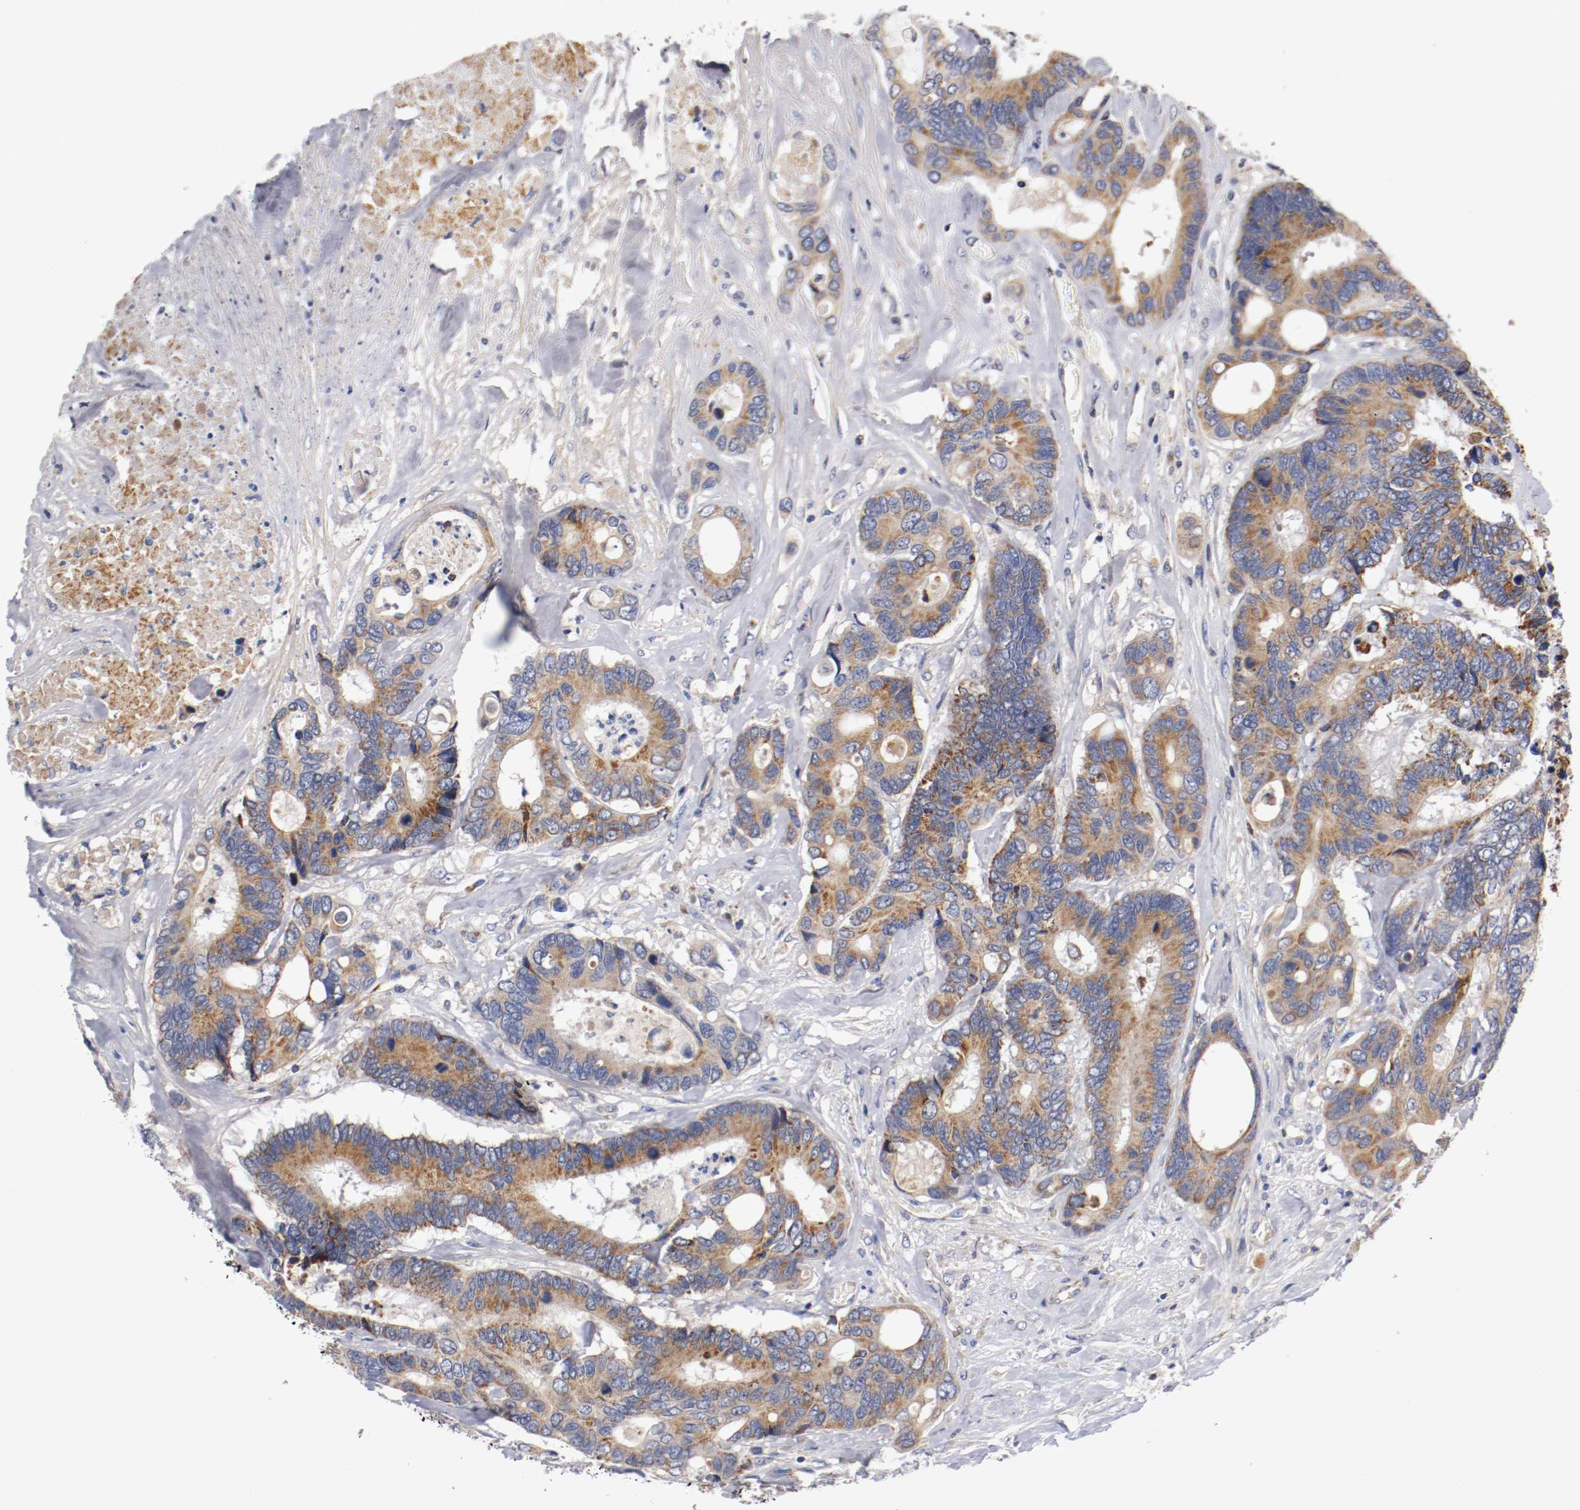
{"staining": {"intensity": "moderate", "quantity": ">75%", "location": "cytoplasmic/membranous"}, "tissue": "colorectal cancer", "cell_type": "Tumor cells", "image_type": "cancer", "snomed": [{"axis": "morphology", "description": "Adenocarcinoma, NOS"}, {"axis": "topography", "description": "Rectum"}], "caption": "IHC of colorectal cancer demonstrates medium levels of moderate cytoplasmic/membranous staining in approximately >75% of tumor cells. The protein of interest is stained brown, and the nuclei are stained in blue (DAB IHC with brightfield microscopy, high magnification).", "gene": "PCSK6", "patient": {"sex": "male", "age": 55}}